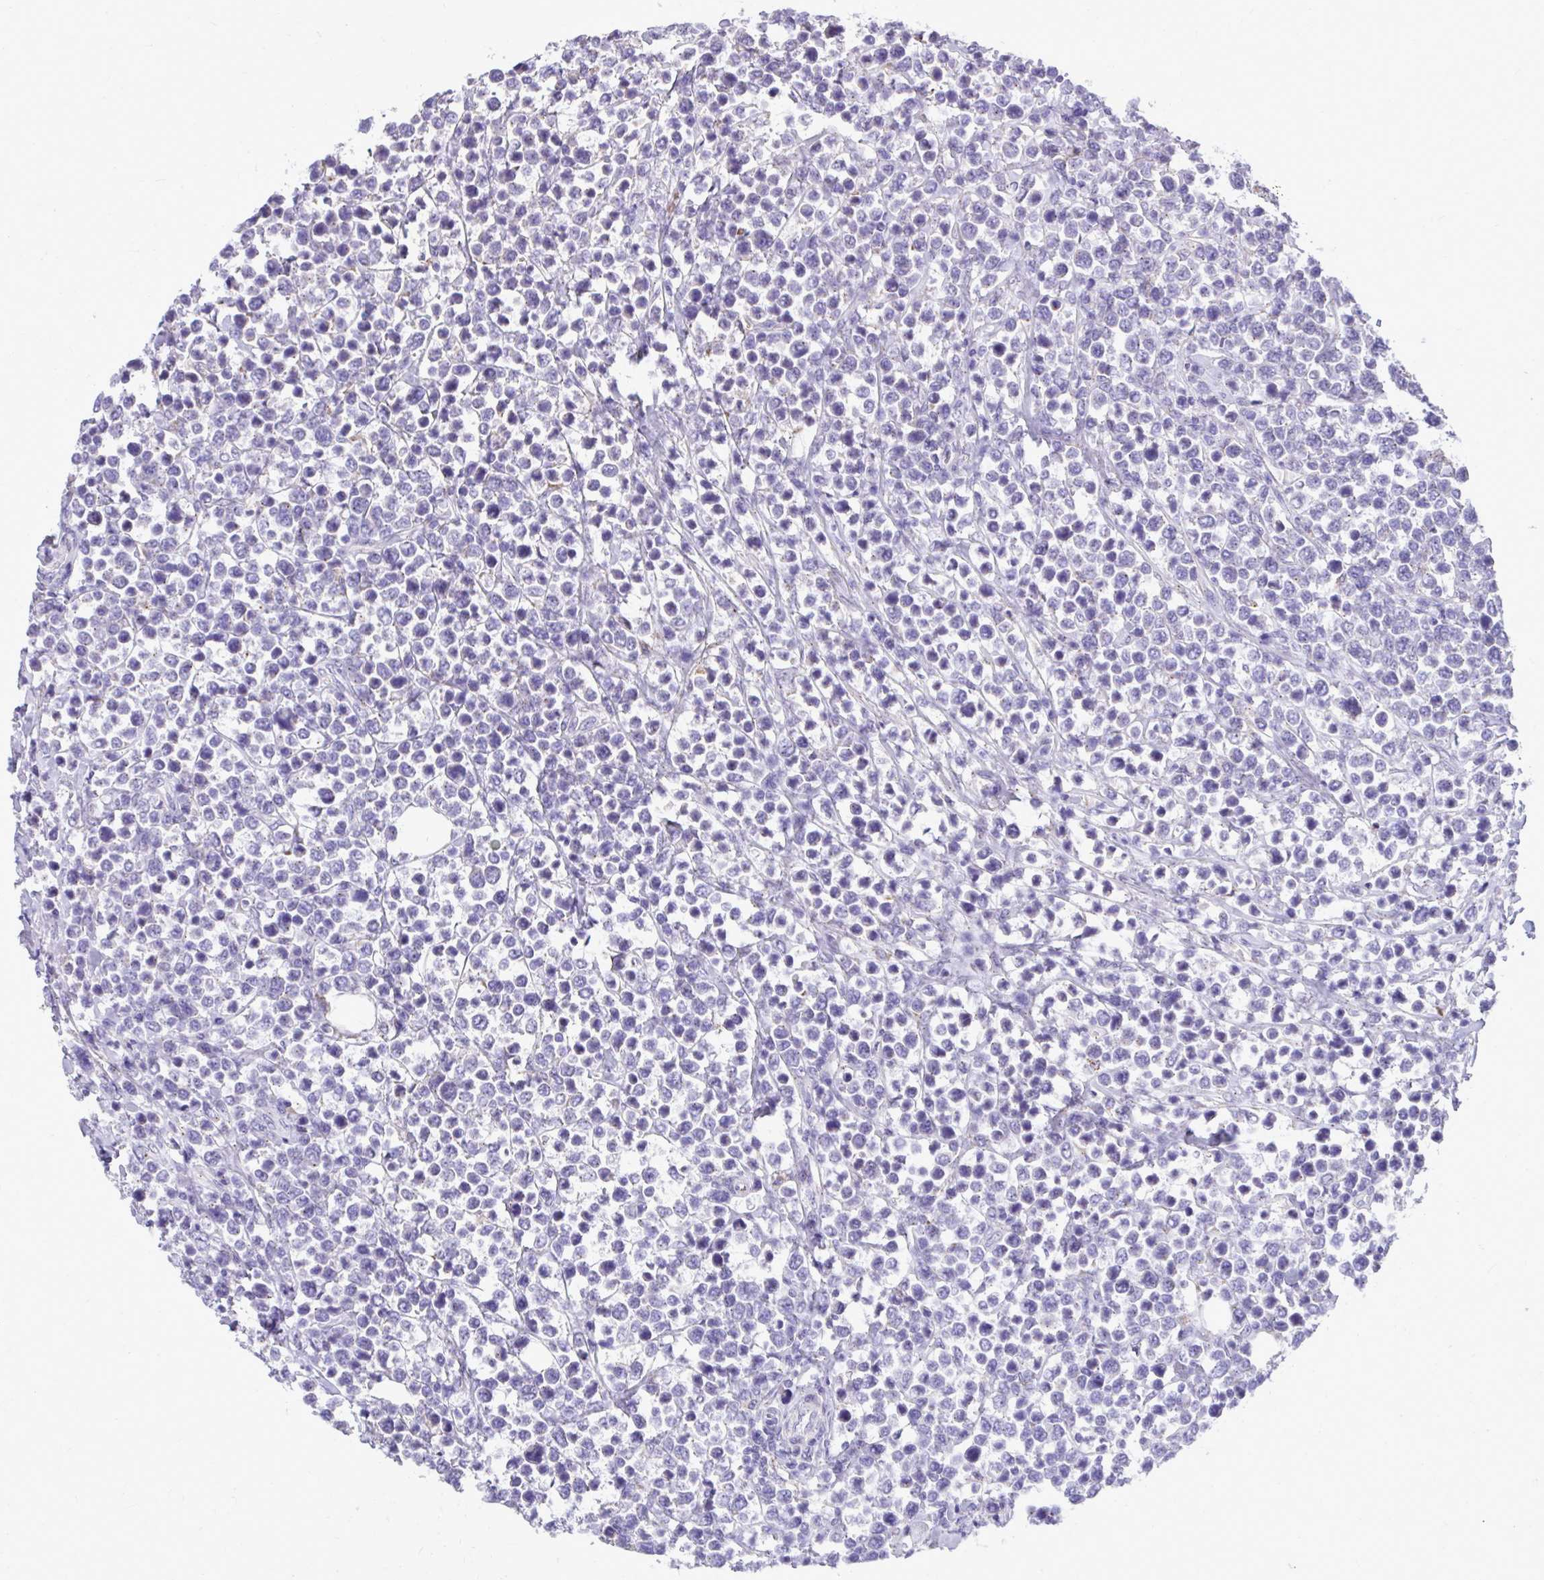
{"staining": {"intensity": "negative", "quantity": "none", "location": "none"}, "tissue": "lymphoma", "cell_type": "Tumor cells", "image_type": "cancer", "snomed": [{"axis": "morphology", "description": "Malignant lymphoma, non-Hodgkin's type, High grade"}, {"axis": "topography", "description": "Soft tissue"}], "caption": "Image shows no significant protein staining in tumor cells of lymphoma.", "gene": "CEACAM18", "patient": {"sex": "female", "age": 56}}